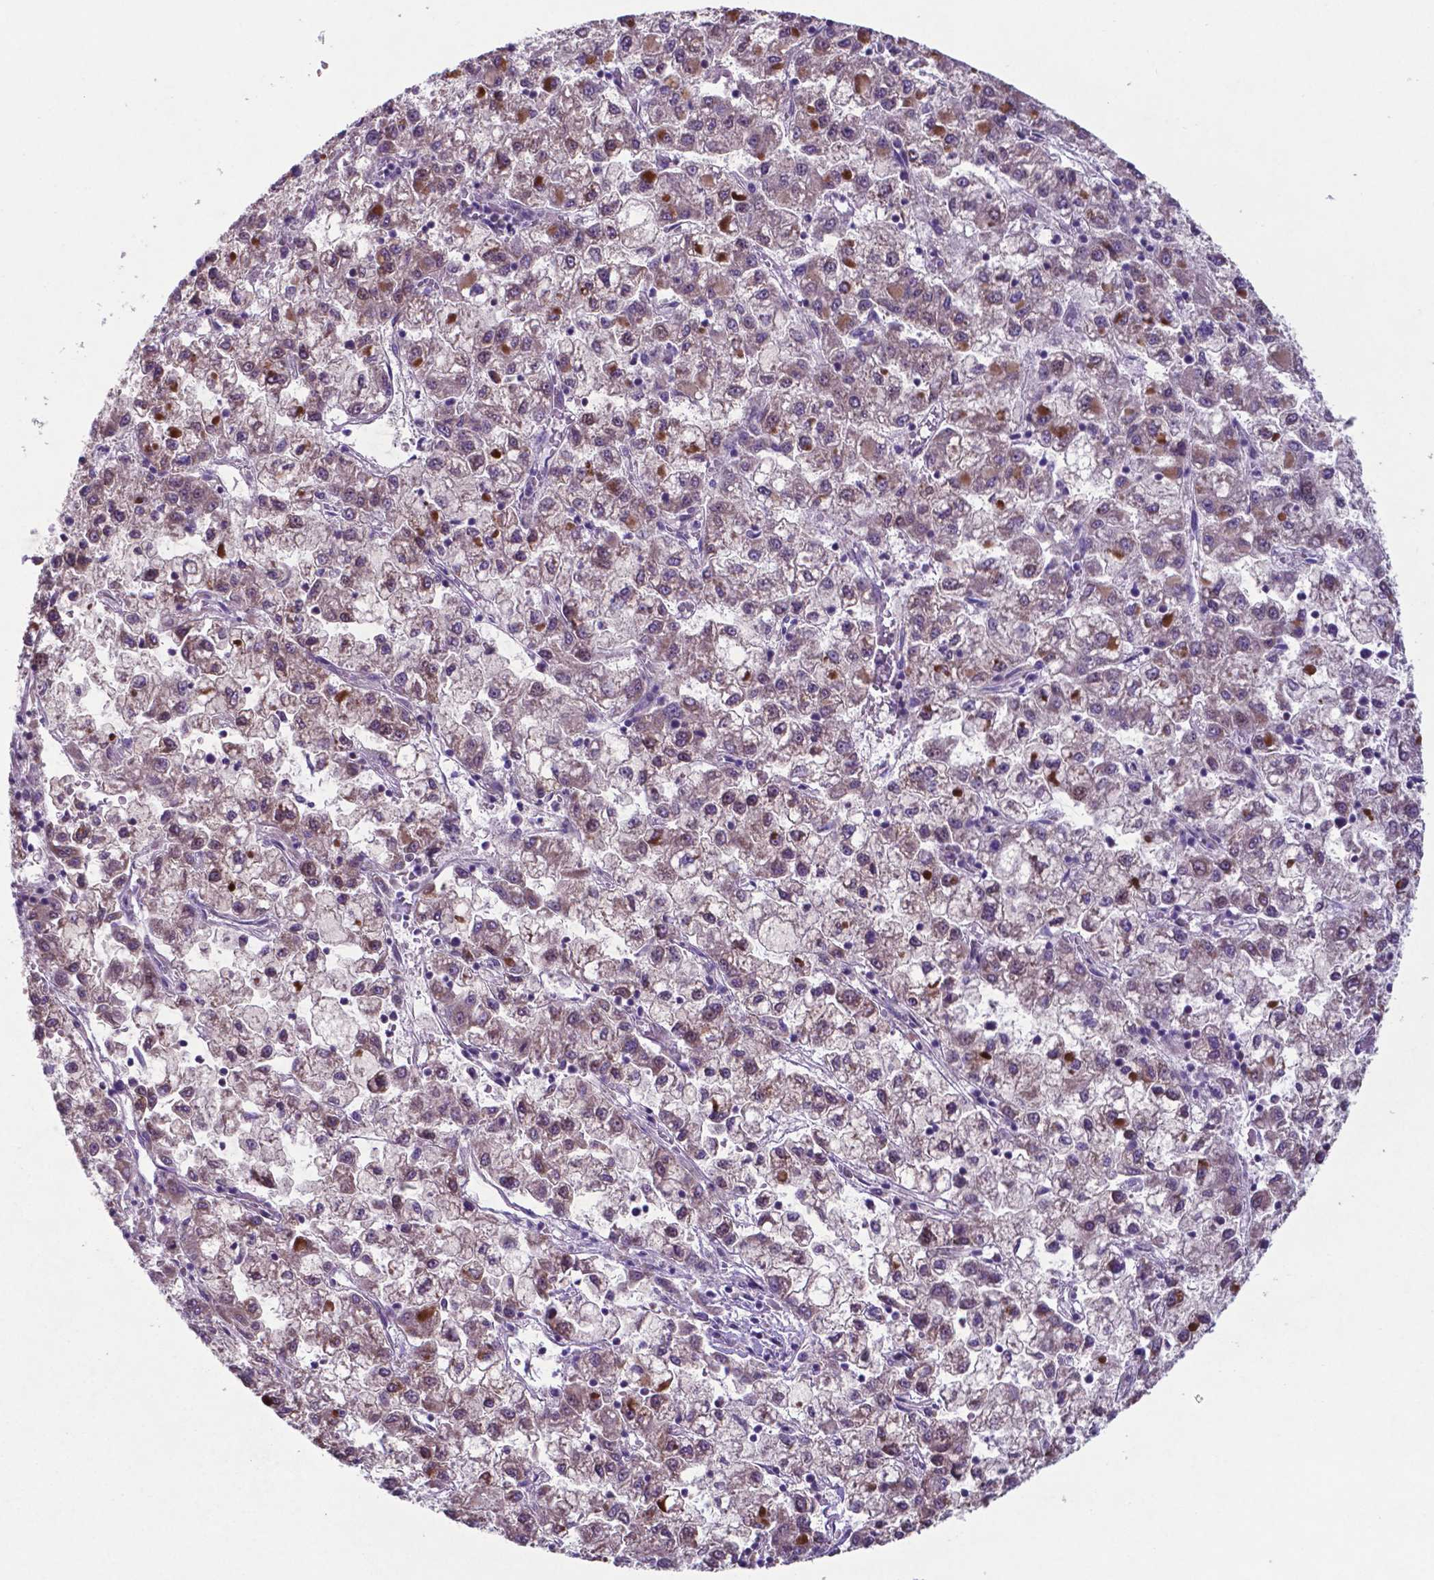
{"staining": {"intensity": "moderate", "quantity": "25%-75%", "location": "cytoplasmic/membranous"}, "tissue": "liver cancer", "cell_type": "Tumor cells", "image_type": "cancer", "snomed": [{"axis": "morphology", "description": "Carcinoma, Hepatocellular, NOS"}, {"axis": "topography", "description": "Liver"}], "caption": "Protein staining of liver hepatocellular carcinoma tissue reveals moderate cytoplasmic/membranous positivity in approximately 25%-75% of tumor cells. (DAB = brown stain, brightfield microscopy at high magnification).", "gene": "TYRO3", "patient": {"sex": "male", "age": 40}}